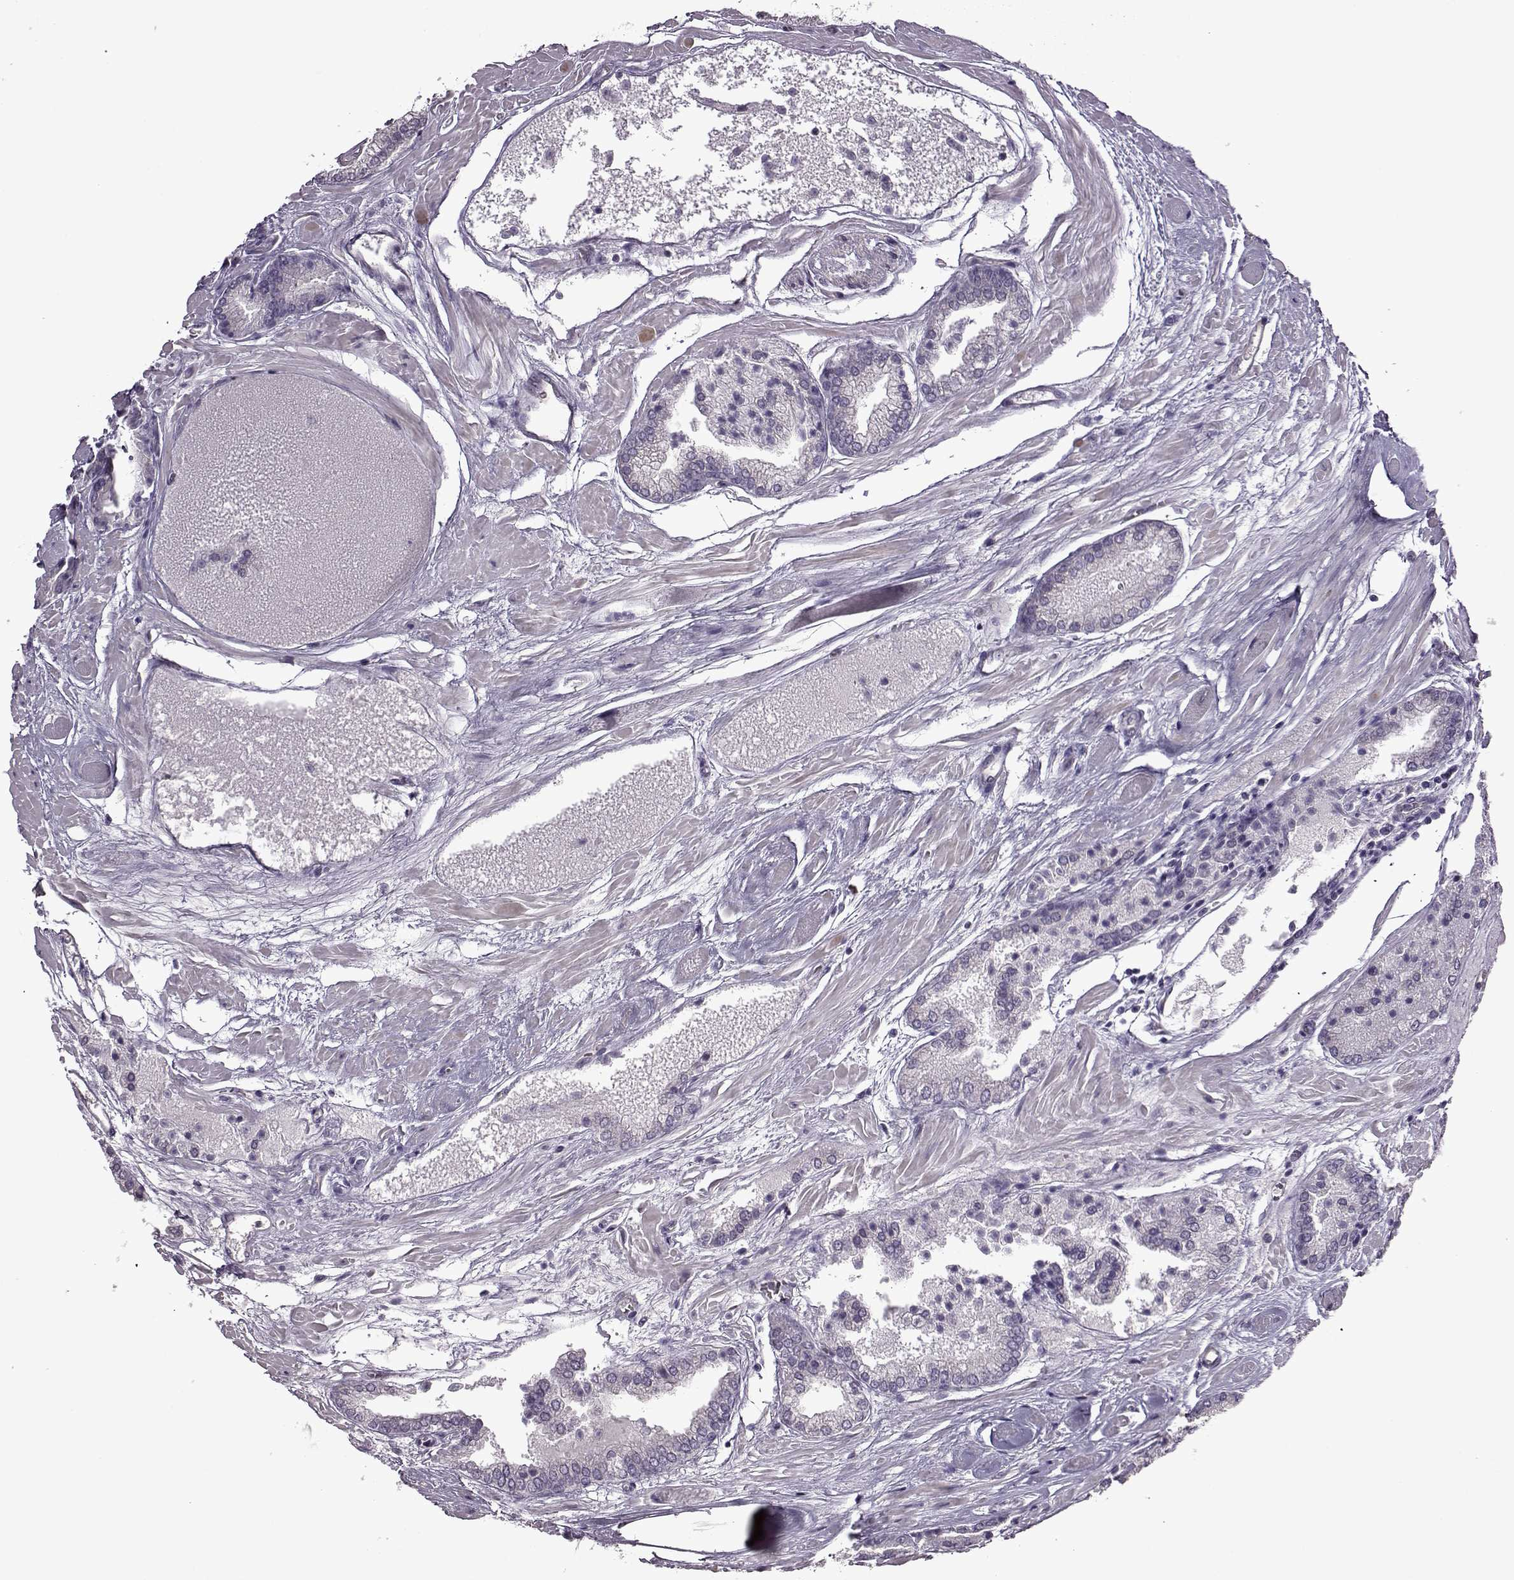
{"staining": {"intensity": "negative", "quantity": "none", "location": "none"}, "tissue": "prostate cancer", "cell_type": "Tumor cells", "image_type": "cancer", "snomed": [{"axis": "morphology", "description": "Adenocarcinoma, High grade"}, {"axis": "topography", "description": "Prostate"}], "caption": "Photomicrograph shows no significant protein staining in tumor cells of prostate high-grade adenocarcinoma.", "gene": "EDDM3B", "patient": {"sex": "male", "age": 56}}